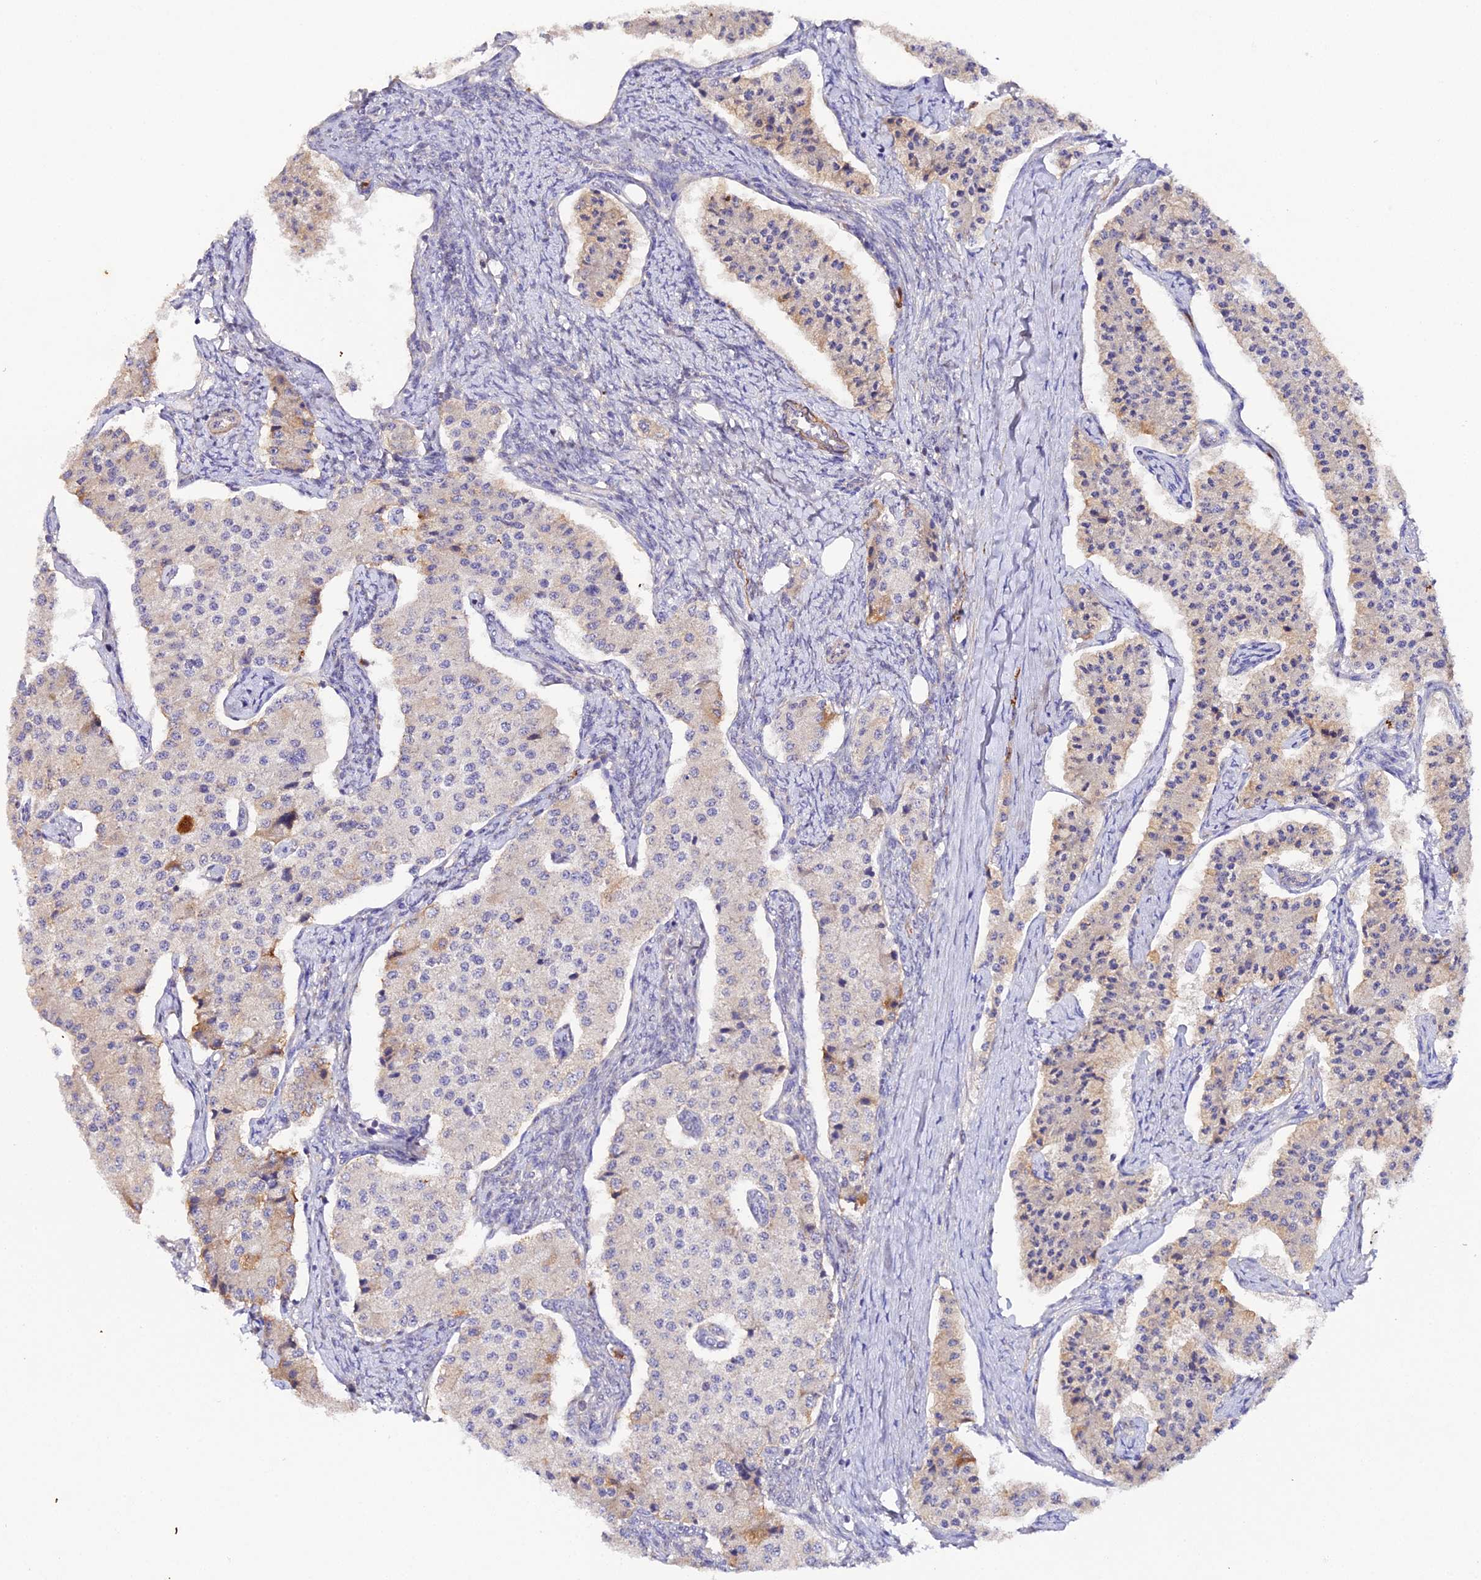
{"staining": {"intensity": "moderate", "quantity": "<25%", "location": "cytoplasmic/membranous"}, "tissue": "carcinoid", "cell_type": "Tumor cells", "image_type": "cancer", "snomed": [{"axis": "morphology", "description": "Carcinoid, malignant, NOS"}, {"axis": "topography", "description": "Colon"}], "caption": "Approximately <25% of tumor cells in human carcinoid (malignant) display moderate cytoplasmic/membranous protein positivity as visualized by brown immunohistochemical staining.", "gene": "TRIM26", "patient": {"sex": "female", "age": 52}}